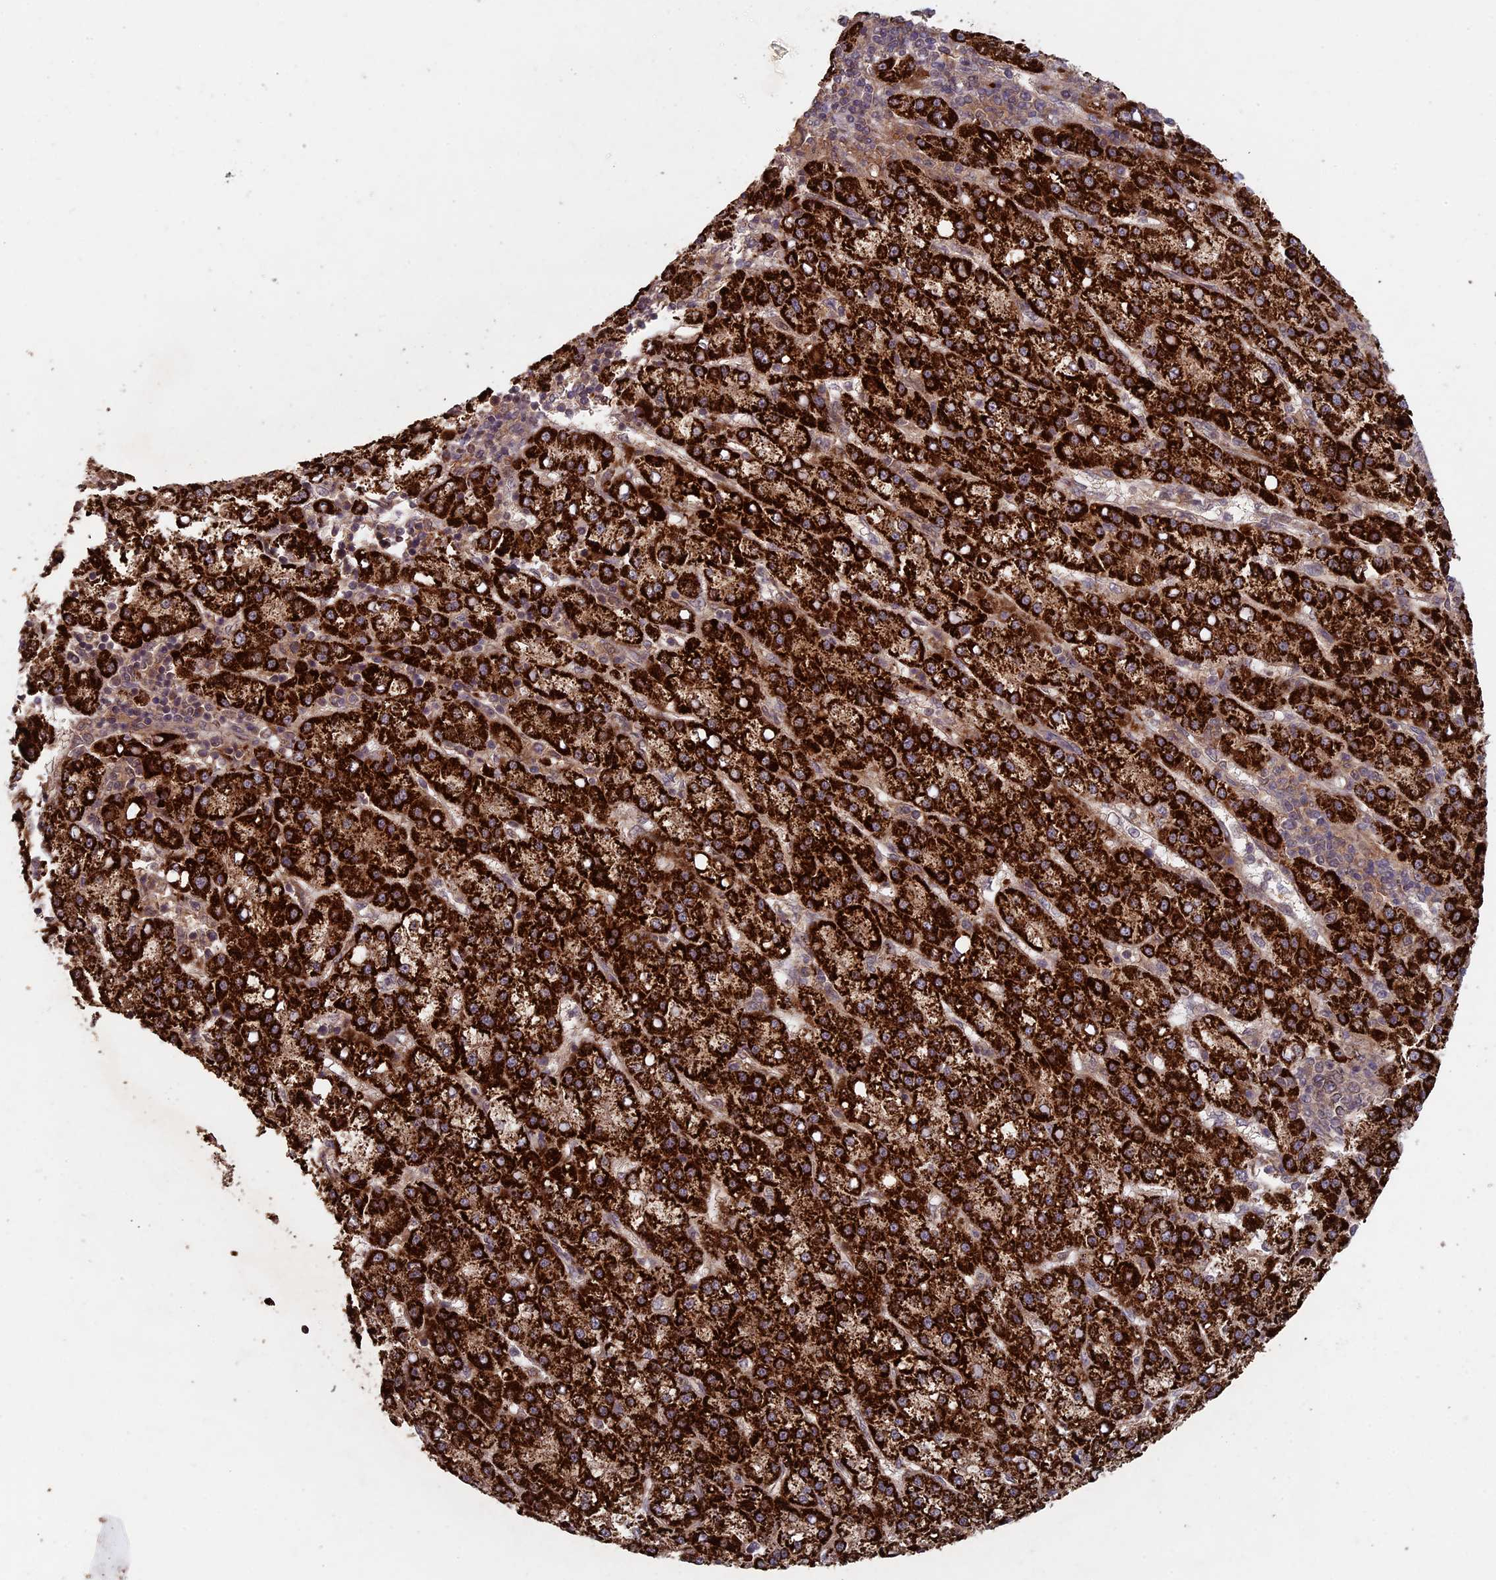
{"staining": {"intensity": "strong", "quantity": ">75%", "location": "cytoplasmic/membranous"}, "tissue": "liver cancer", "cell_type": "Tumor cells", "image_type": "cancer", "snomed": [{"axis": "morphology", "description": "Carcinoma, Hepatocellular, NOS"}, {"axis": "topography", "description": "Liver"}], "caption": "This image exhibits IHC staining of liver cancer (hepatocellular carcinoma), with high strong cytoplasmic/membranous positivity in approximately >75% of tumor cells.", "gene": "RCCD1", "patient": {"sex": "female", "age": 58}}